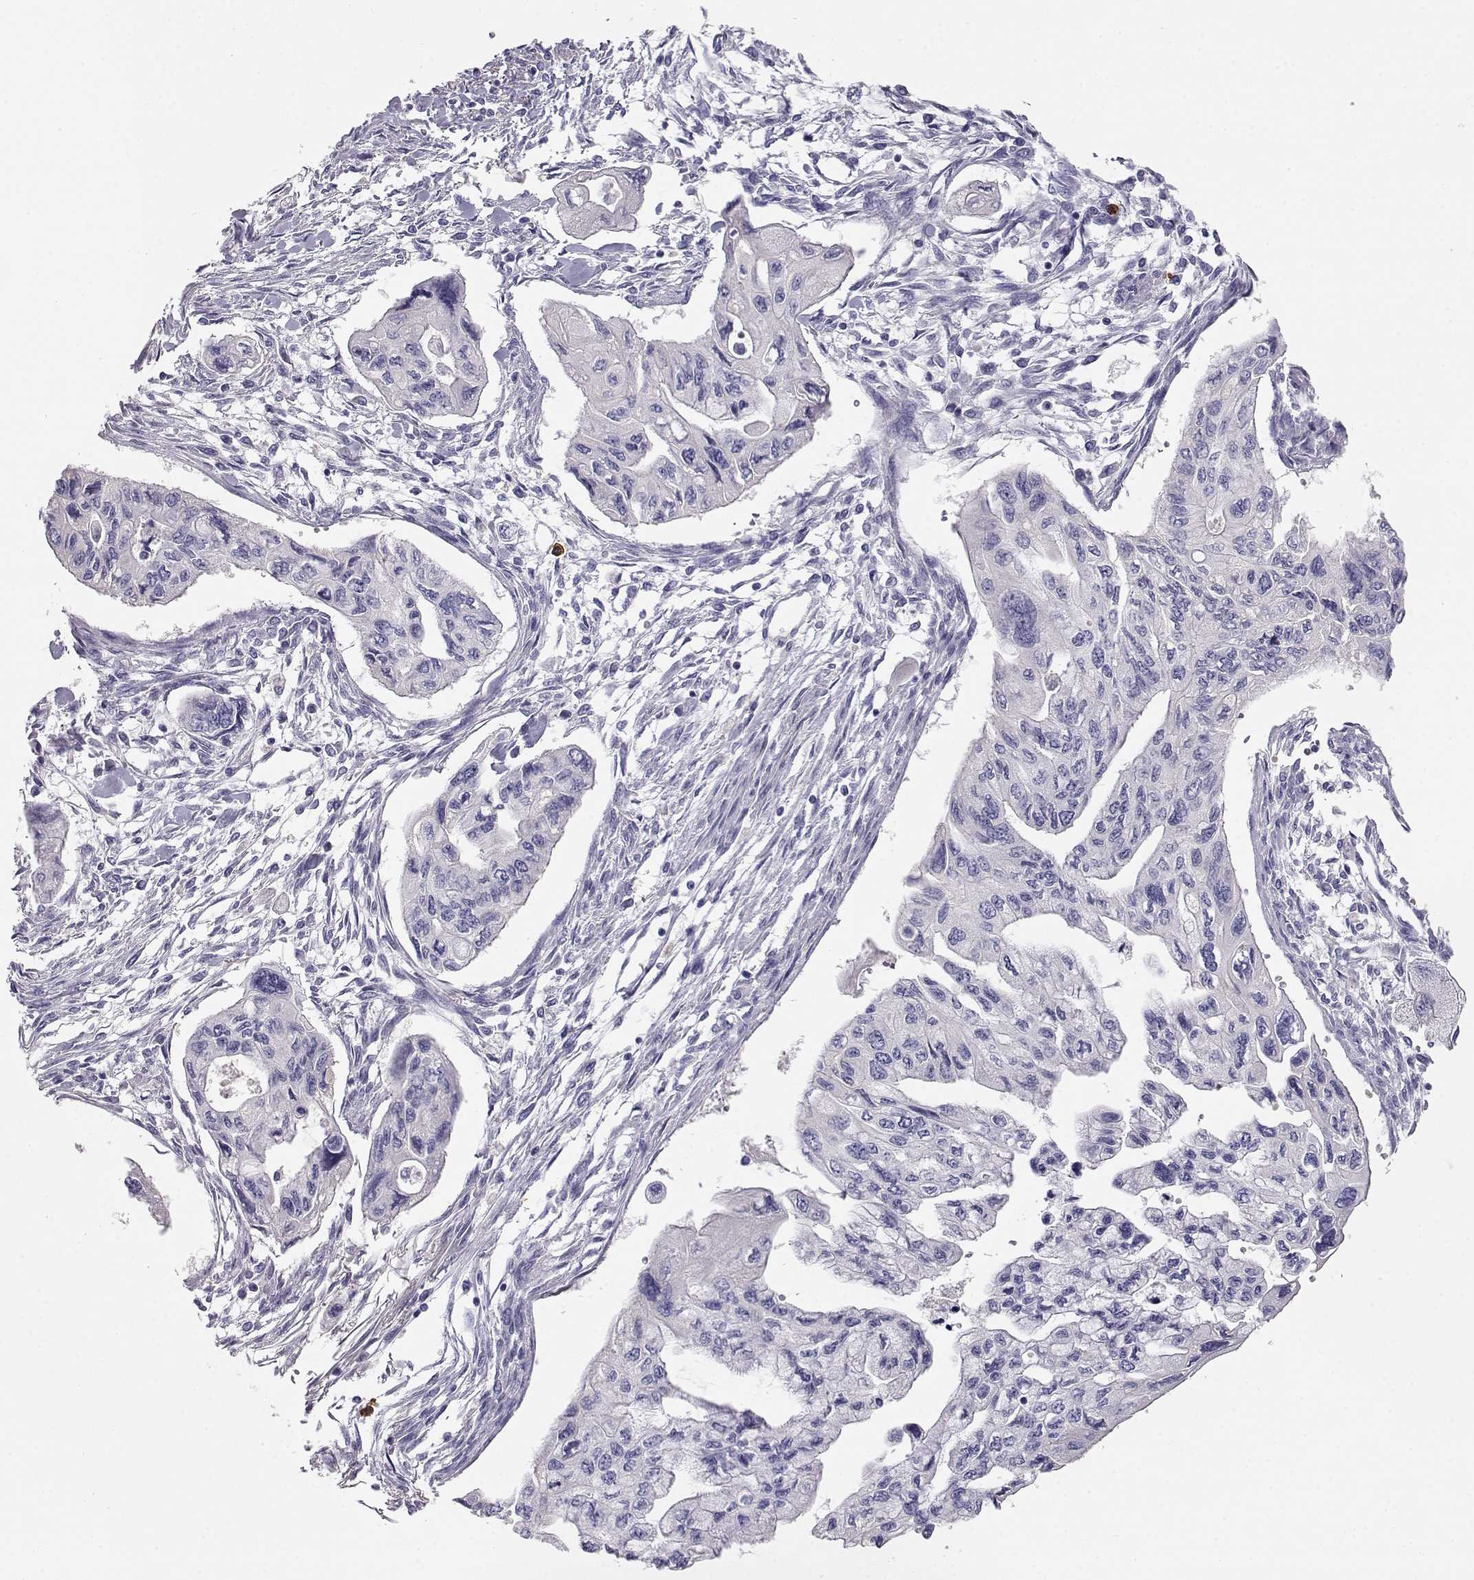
{"staining": {"intensity": "negative", "quantity": "none", "location": "none"}, "tissue": "pancreatic cancer", "cell_type": "Tumor cells", "image_type": "cancer", "snomed": [{"axis": "morphology", "description": "Adenocarcinoma, NOS"}, {"axis": "topography", "description": "Pancreas"}], "caption": "The histopathology image shows no staining of tumor cells in pancreatic adenocarcinoma.", "gene": "CDHR1", "patient": {"sex": "female", "age": 76}}